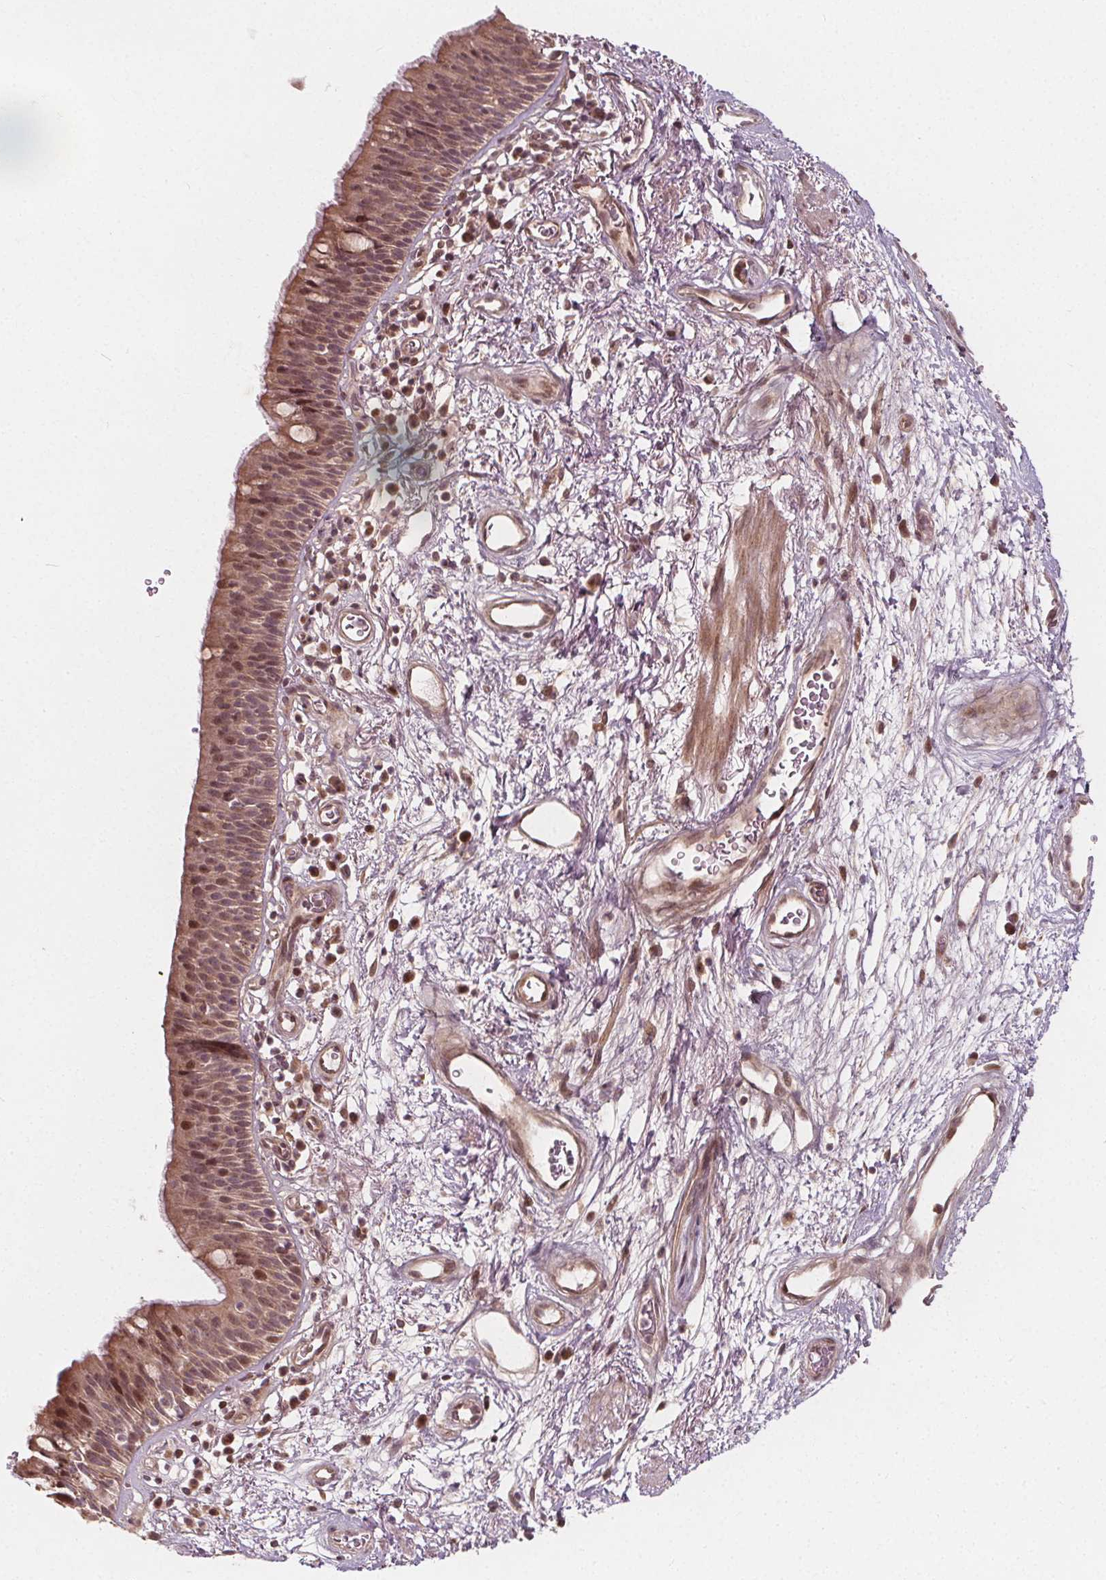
{"staining": {"intensity": "moderate", "quantity": ">75%", "location": "cytoplasmic/membranous,nuclear"}, "tissue": "bronchus", "cell_type": "Respiratory epithelial cells", "image_type": "normal", "snomed": [{"axis": "morphology", "description": "Normal tissue, NOS"}, {"axis": "topography", "description": "Cartilage tissue"}, {"axis": "topography", "description": "Bronchus"}], "caption": "Bronchus stained for a protein (brown) reveals moderate cytoplasmic/membranous,nuclear positive staining in about >75% of respiratory epithelial cells.", "gene": "AKT1S1", "patient": {"sex": "male", "age": 58}}